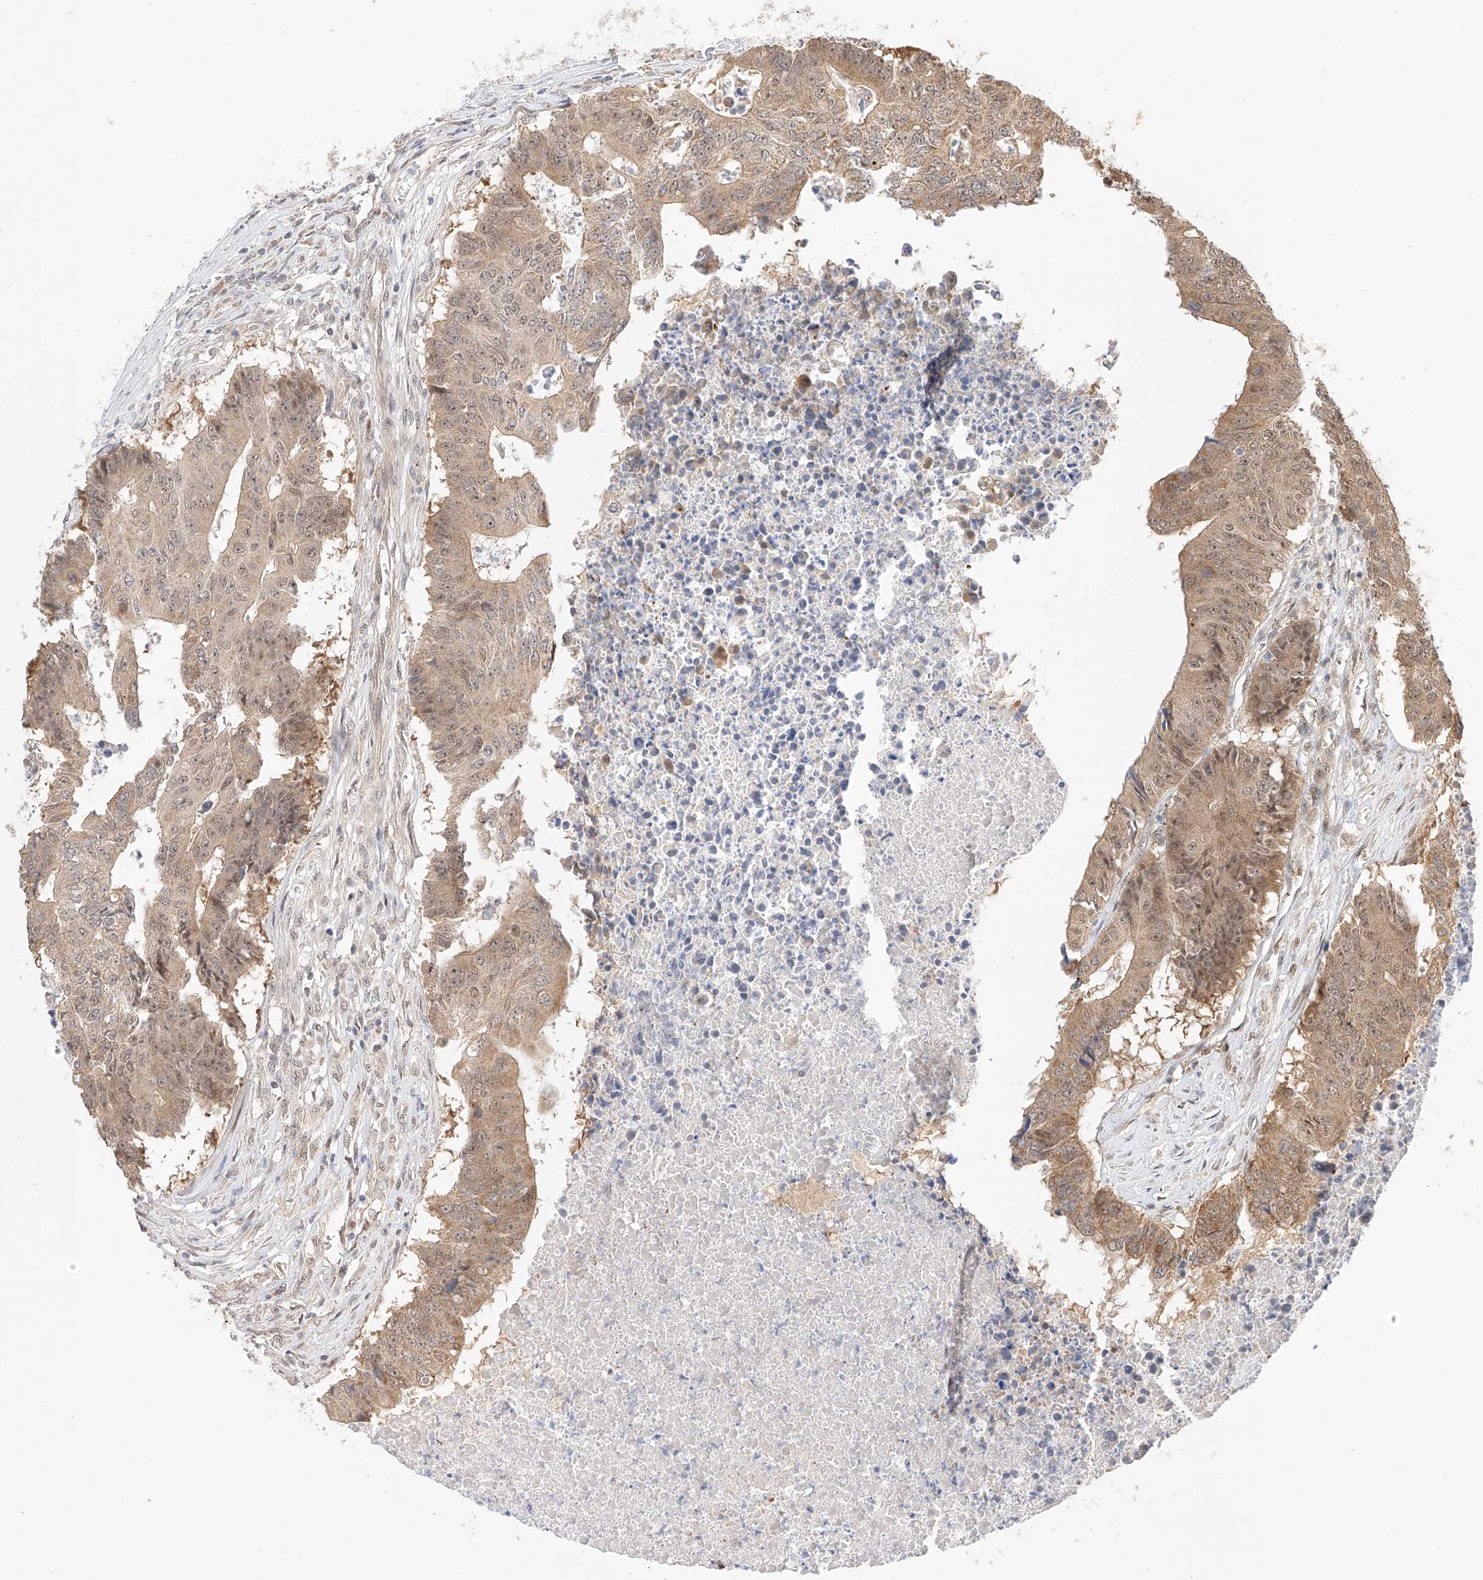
{"staining": {"intensity": "weak", "quantity": ">75%", "location": "cytoplasmic/membranous,nuclear"}, "tissue": "colorectal cancer", "cell_type": "Tumor cells", "image_type": "cancer", "snomed": [{"axis": "morphology", "description": "Adenocarcinoma, NOS"}, {"axis": "topography", "description": "Colon"}], "caption": "IHC (DAB) staining of adenocarcinoma (colorectal) demonstrates weak cytoplasmic/membranous and nuclear protein expression in approximately >75% of tumor cells.", "gene": "EIF4H", "patient": {"sex": "male", "age": 87}}